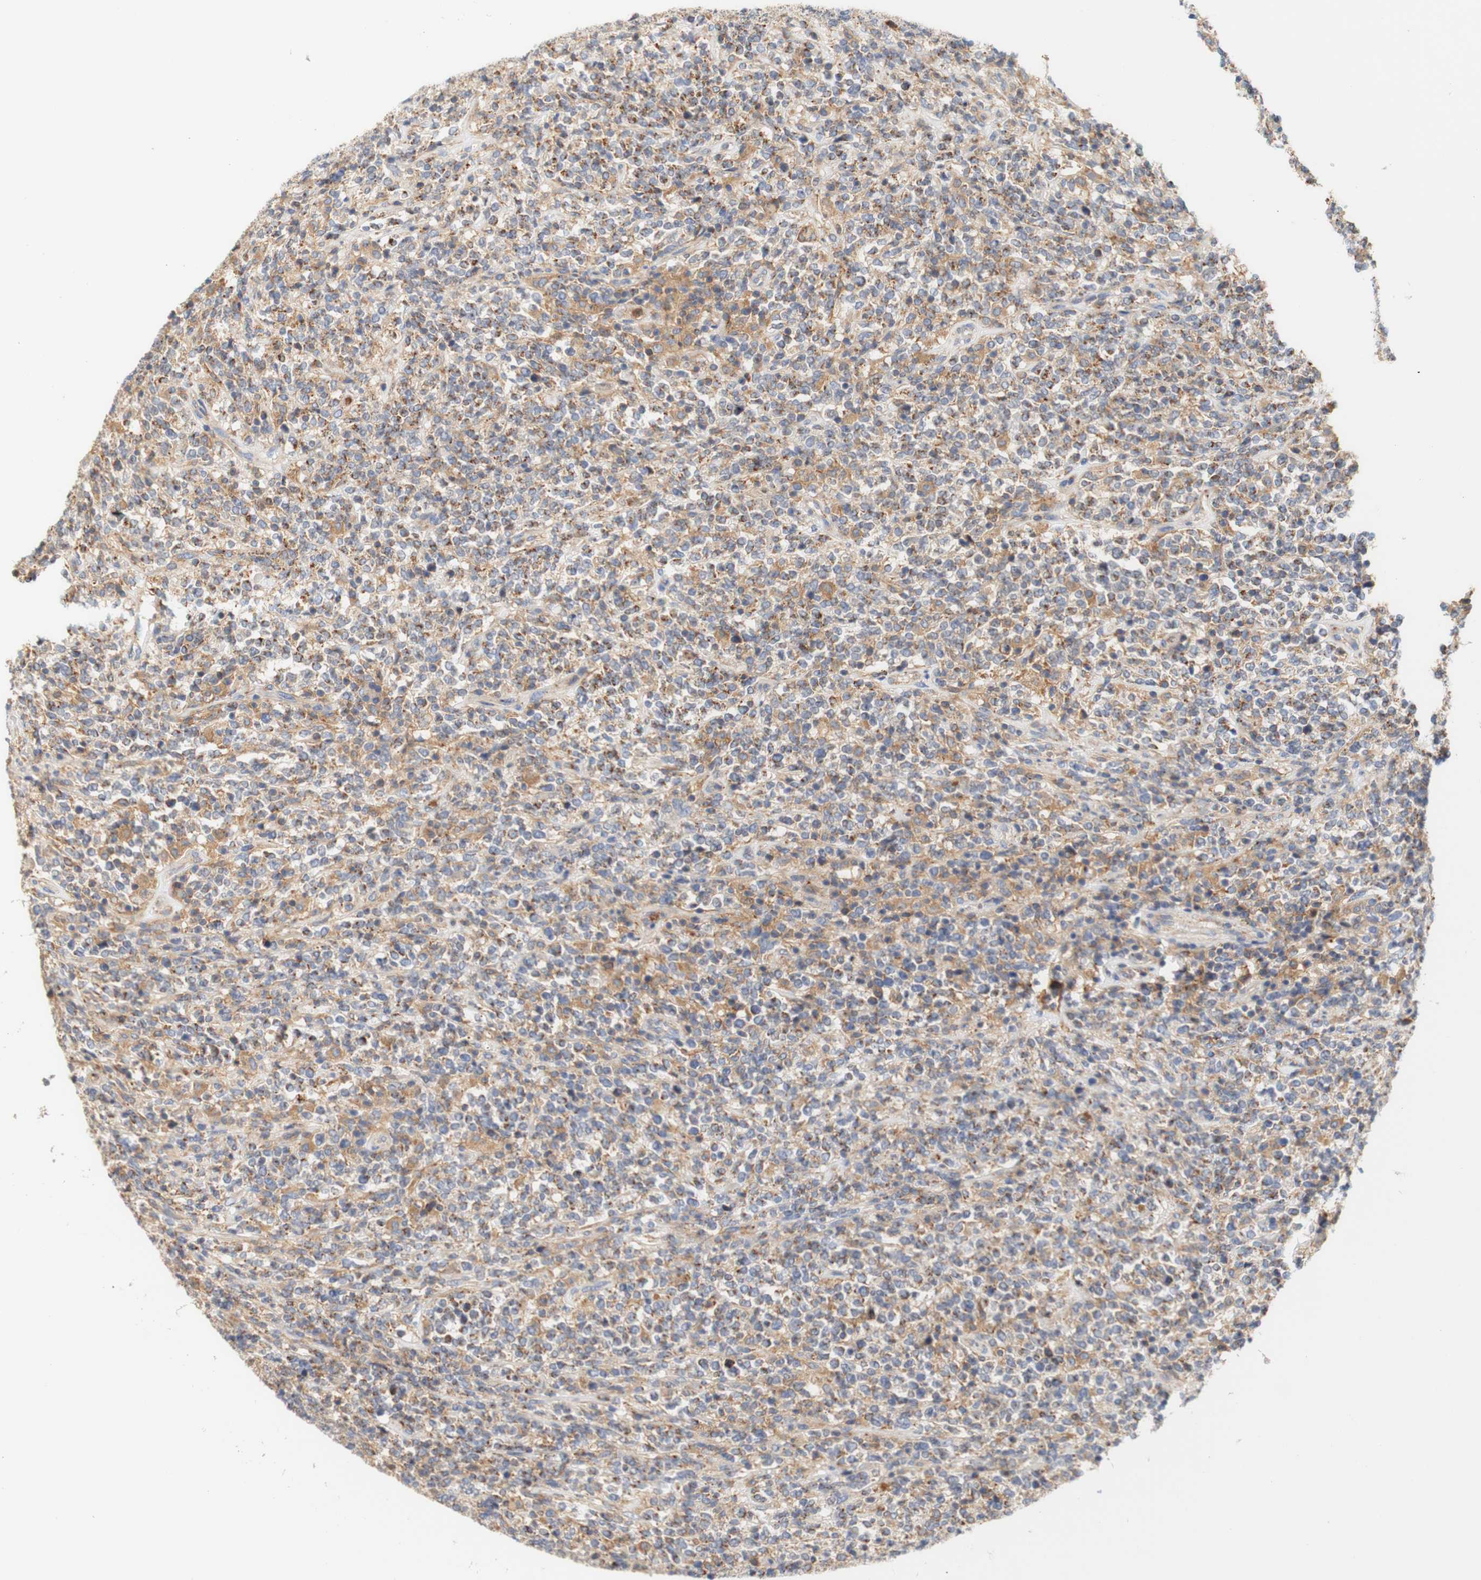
{"staining": {"intensity": "moderate", "quantity": "25%-75%", "location": "cytoplasmic/membranous"}, "tissue": "lymphoma", "cell_type": "Tumor cells", "image_type": "cancer", "snomed": [{"axis": "morphology", "description": "Malignant lymphoma, non-Hodgkin's type, High grade"}, {"axis": "topography", "description": "Soft tissue"}], "caption": "Tumor cells exhibit medium levels of moderate cytoplasmic/membranous staining in approximately 25%-75% of cells in lymphoma. The protein is shown in brown color, while the nuclei are stained blue.", "gene": "PCDH7", "patient": {"sex": "male", "age": 18}}